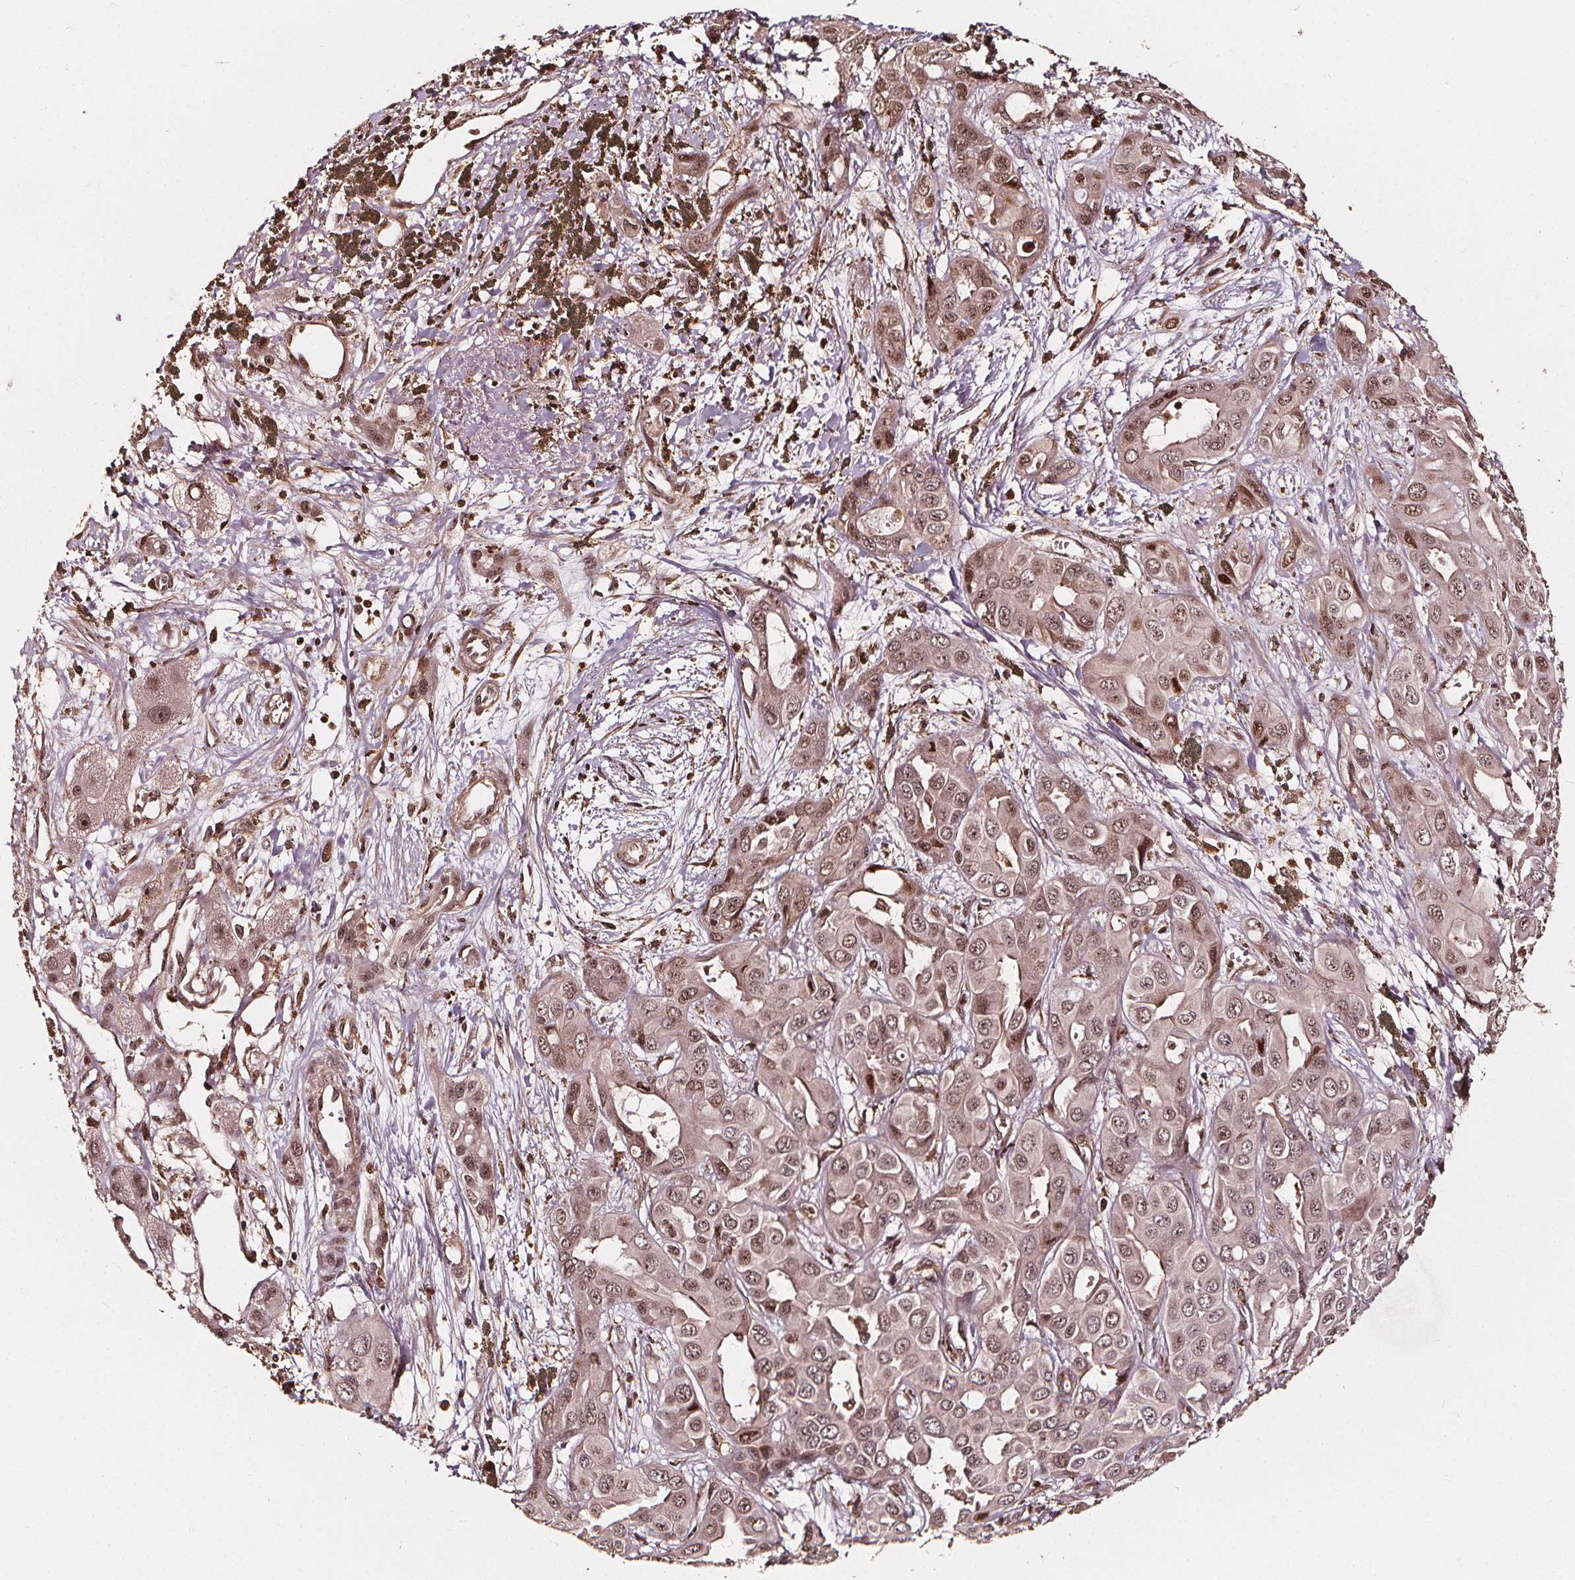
{"staining": {"intensity": "weak", "quantity": ">75%", "location": "cytoplasmic/membranous,nuclear"}, "tissue": "liver cancer", "cell_type": "Tumor cells", "image_type": "cancer", "snomed": [{"axis": "morphology", "description": "Cholangiocarcinoma"}, {"axis": "topography", "description": "Liver"}], "caption": "Weak cytoplasmic/membranous and nuclear protein positivity is appreciated in about >75% of tumor cells in cholangiocarcinoma (liver). (Stains: DAB (3,3'-diaminobenzidine) in brown, nuclei in blue, Microscopy: brightfield microscopy at high magnification).", "gene": "EXOSC9", "patient": {"sex": "female", "age": 60}}